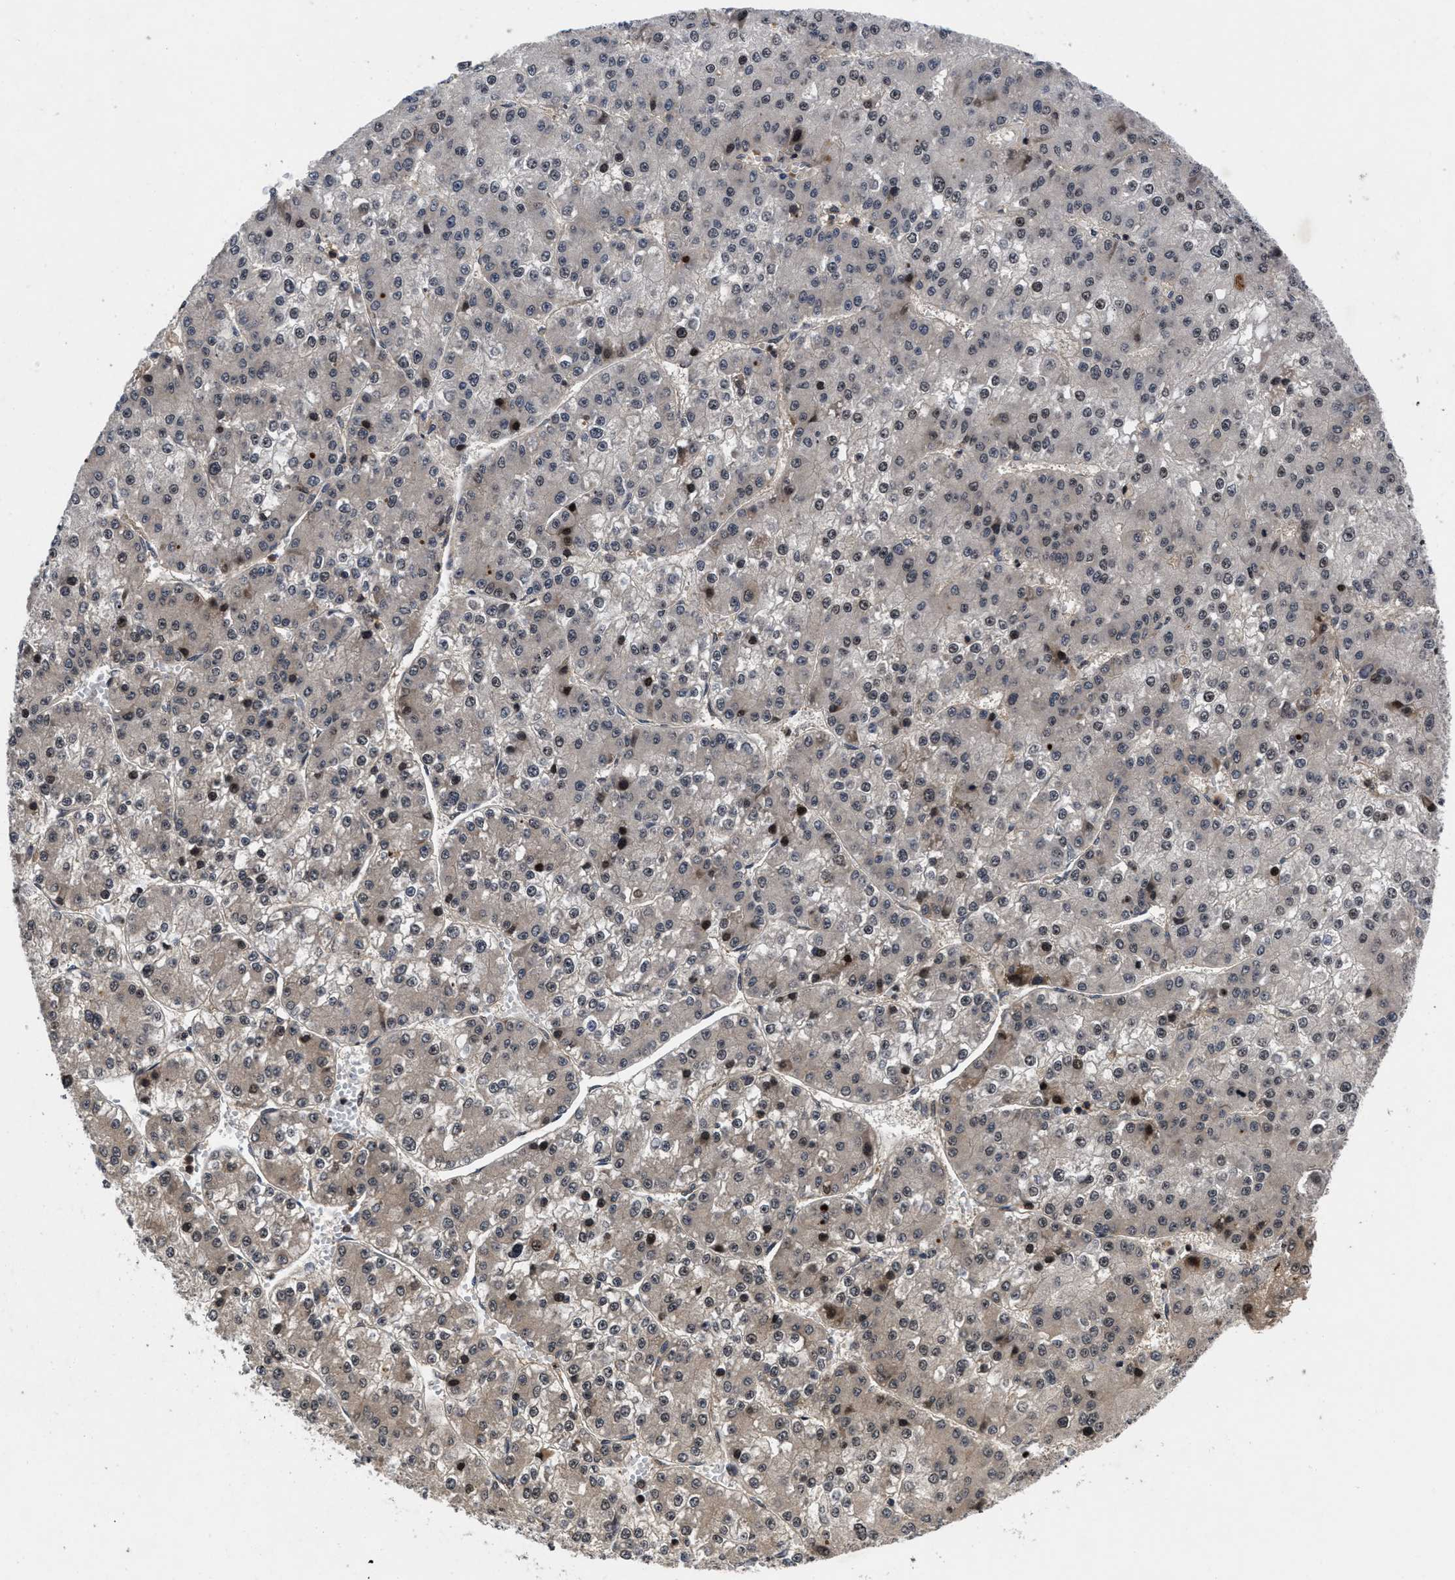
{"staining": {"intensity": "weak", "quantity": "<25%", "location": "nuclear"}, "tissue": "liver cancer", "cell_type": "Tumor cells", "image_type": "cancer", "snomed": [{"axis": "morphology", "description": "Carcinoma, Hepatocellular, NOS"}, {"axis": "topography", "description": "Liver"}], "caption": "The micrograph exhibits no significant staining in tumor cells of liver hepatocellular carcinoma.", "gene": "FAM200A", "patient": {"sex": "female", "age": 73}}